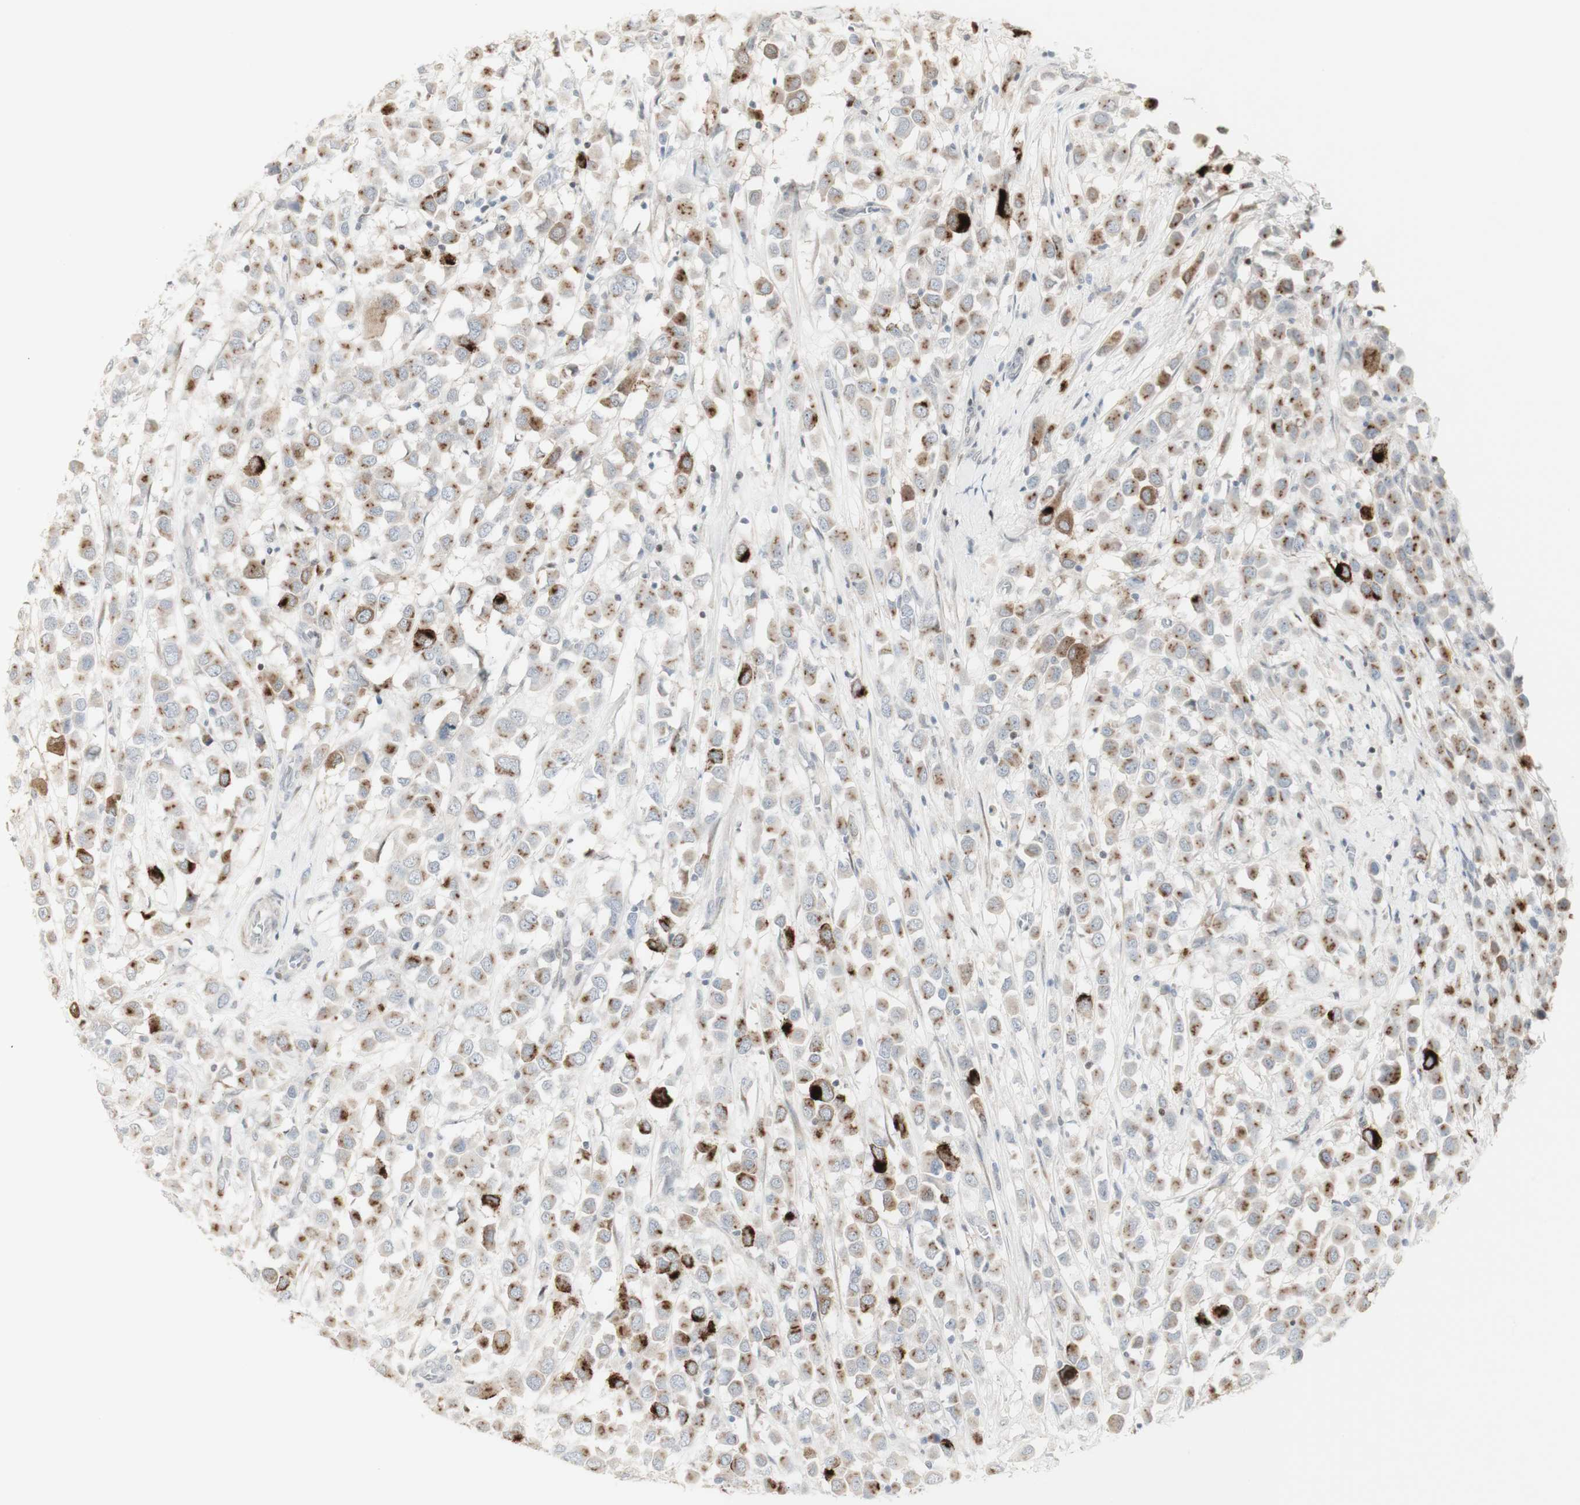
{"staining": {"intensity": "strong", "quantity": "25%-75%", "location": "cytoplasmic/membranous"}, "tissue": "breast cancer", "cell_type": "Tumor cells", "image_type": "cancer", "snomed": [{"axis": "morphology", "description": "Duct carcinoma"}, {"axis": "topography", "description": "Breast"}], "caption": "Immunohistochemical staining of breast cancer exhibits high levels of strong cytoplasmic/membranous protein staining in approximately 25%-75% of tumor cells. (DAB (3,3'-diaminobenzidine) = brown stain, brightfield microscopy at high magnification).", "gene": "C1orf116", "patient": {"sex": "female", "age": 61}}